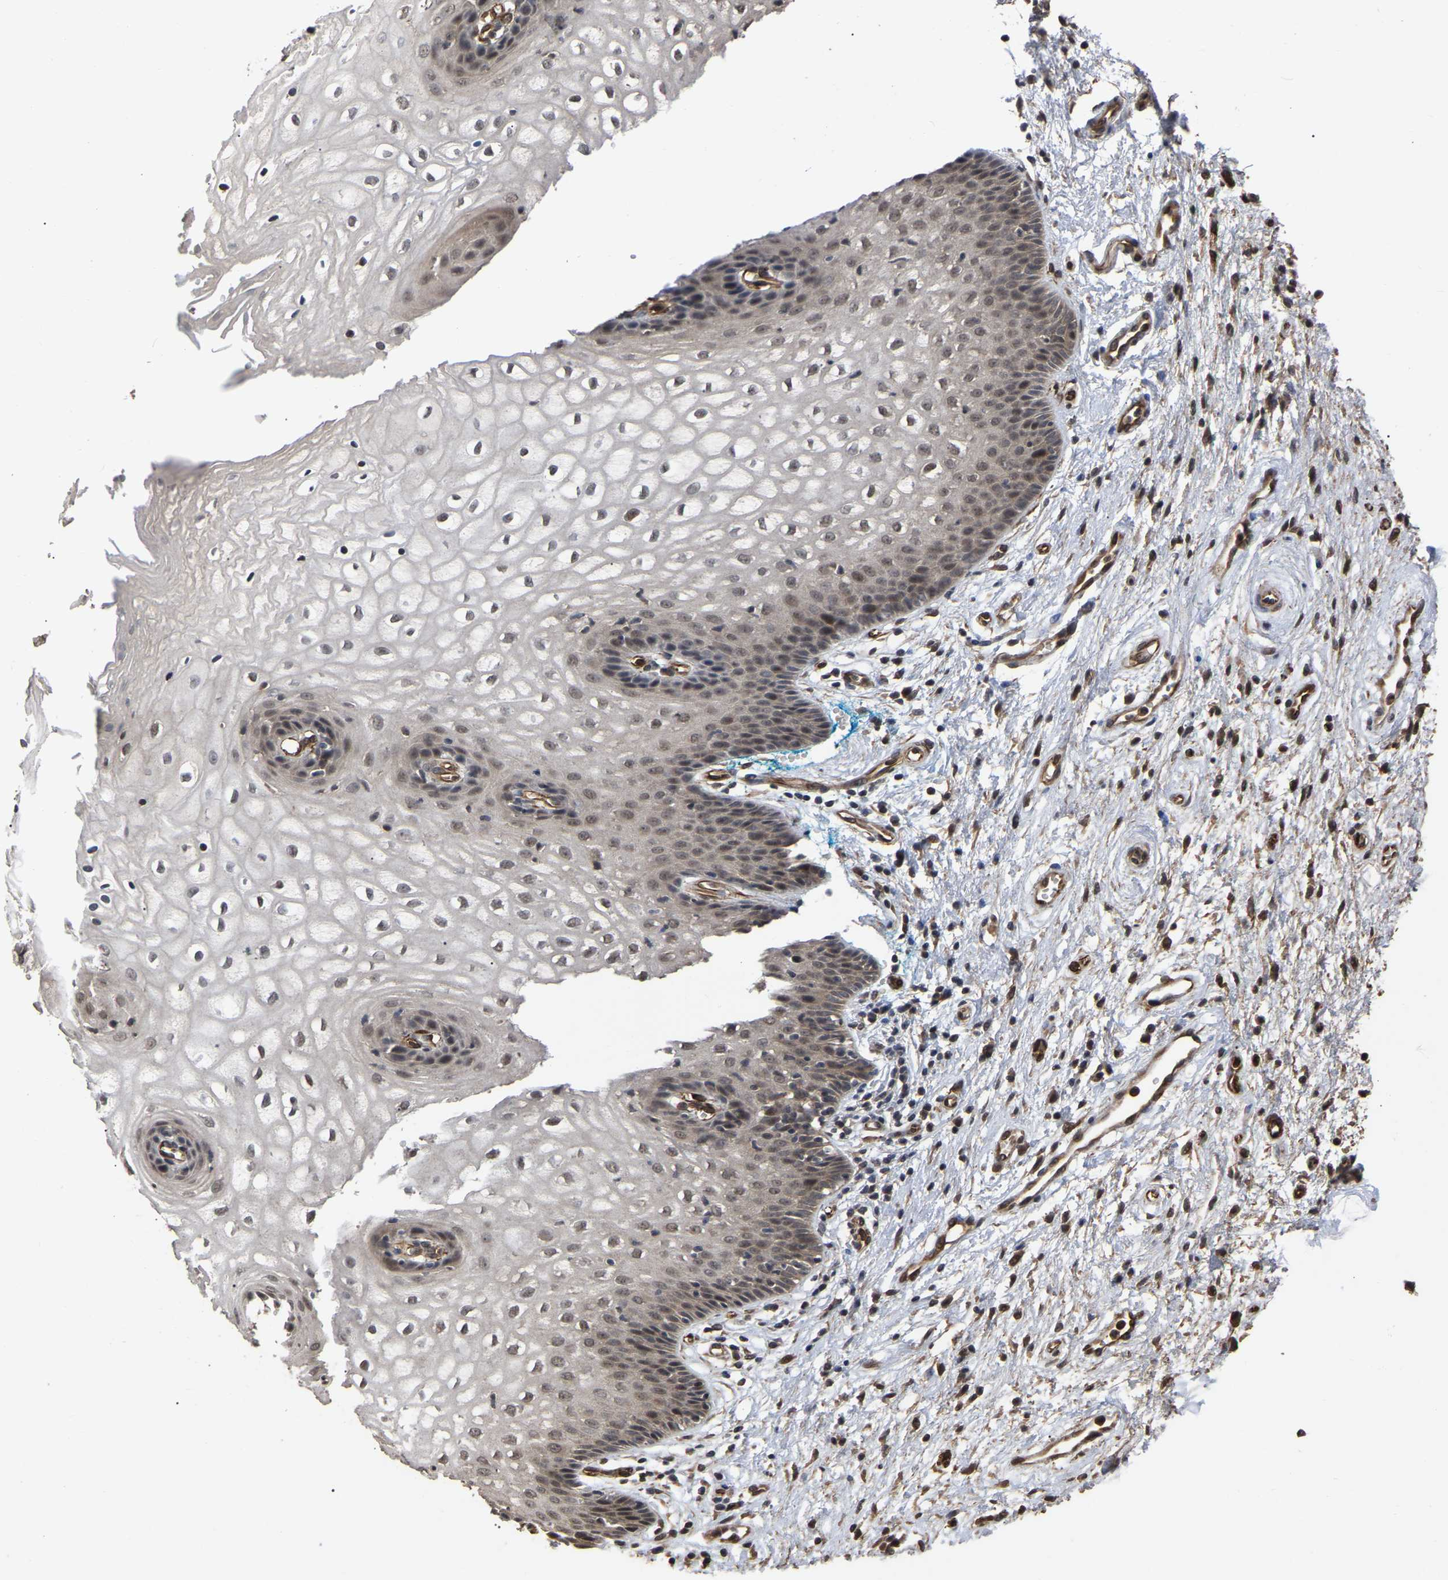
{"staining": {"intensity": "moderate", "quantity": ">75%", "location": "cytoplasmic/membranous,nuclear"}, "tissue": "vagina", "cell_type": "Squamous epithelial cells", "image_type": "normal", "snomed": [{"axis": "morphology", "description": "Normal tissue, NOS"}, {"axis": "topography", "description": "Vagina"}], "caption": "Immunohistochemical staining of normal vagina demonstrates >75% levels of moderate cytoplasmic/membranous,nuclear protein expression in about >75% of squamous epithelial cells. (DAB = brown stain, brightfield microscopy at high magnification).", "gene": "FAM161B", "patient": {"sex": "female", "age": 34}}